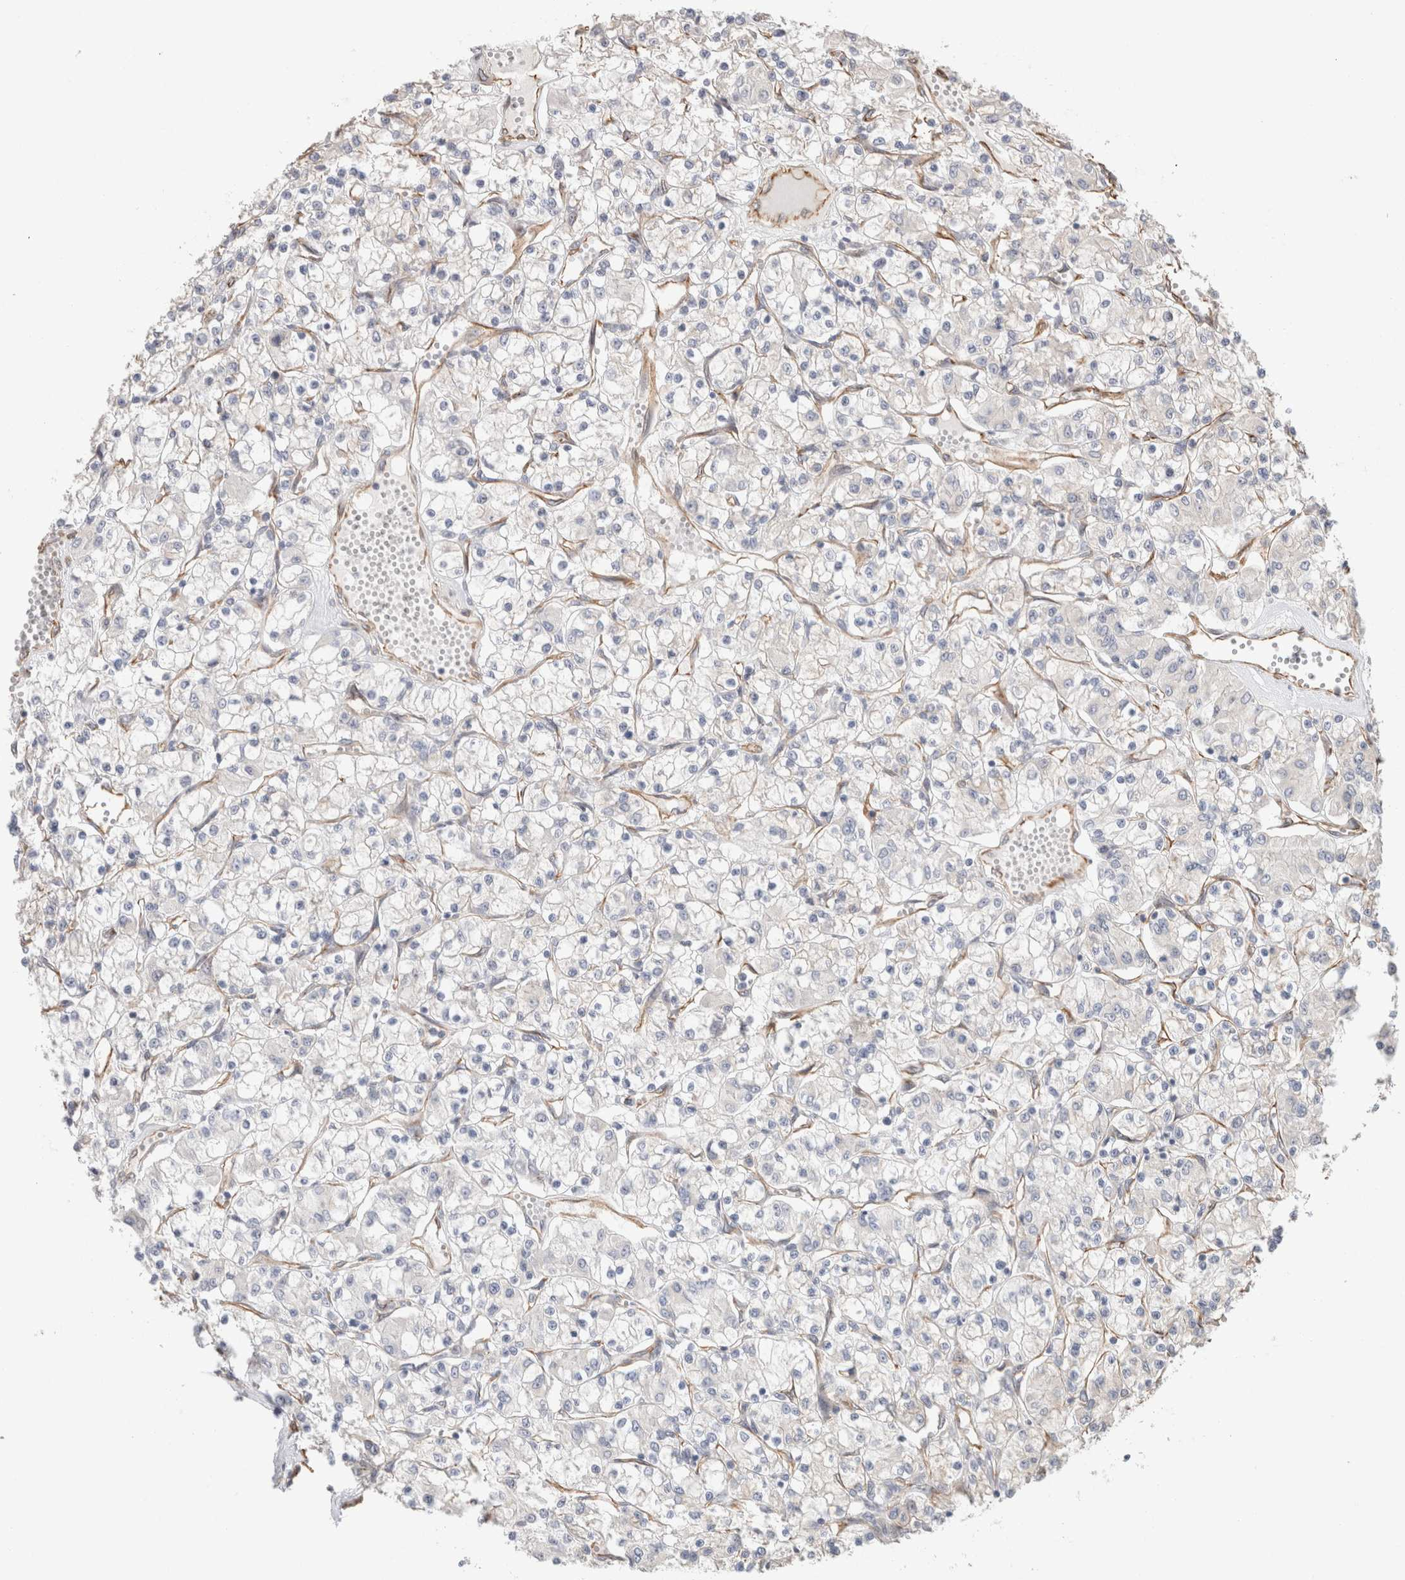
{"staining": {"intensity": "negative", "quantity": "none", "location": "none"}, "tissue": "renal cancer", "cell_type": "Tumor cells", "image_type": "cancer", "snomed": [{"axis": "morphology", "description": "Adenocarcinoma, NOS"}, {"axis": "topography", "description": "Kidney"}], "caption": "The photomicrograph exhibits no significant positivity in tumor cells of adenocarcinoma (renal).", "gene": "CAAP1", "patient": {"sex": "female", "age": 59}}